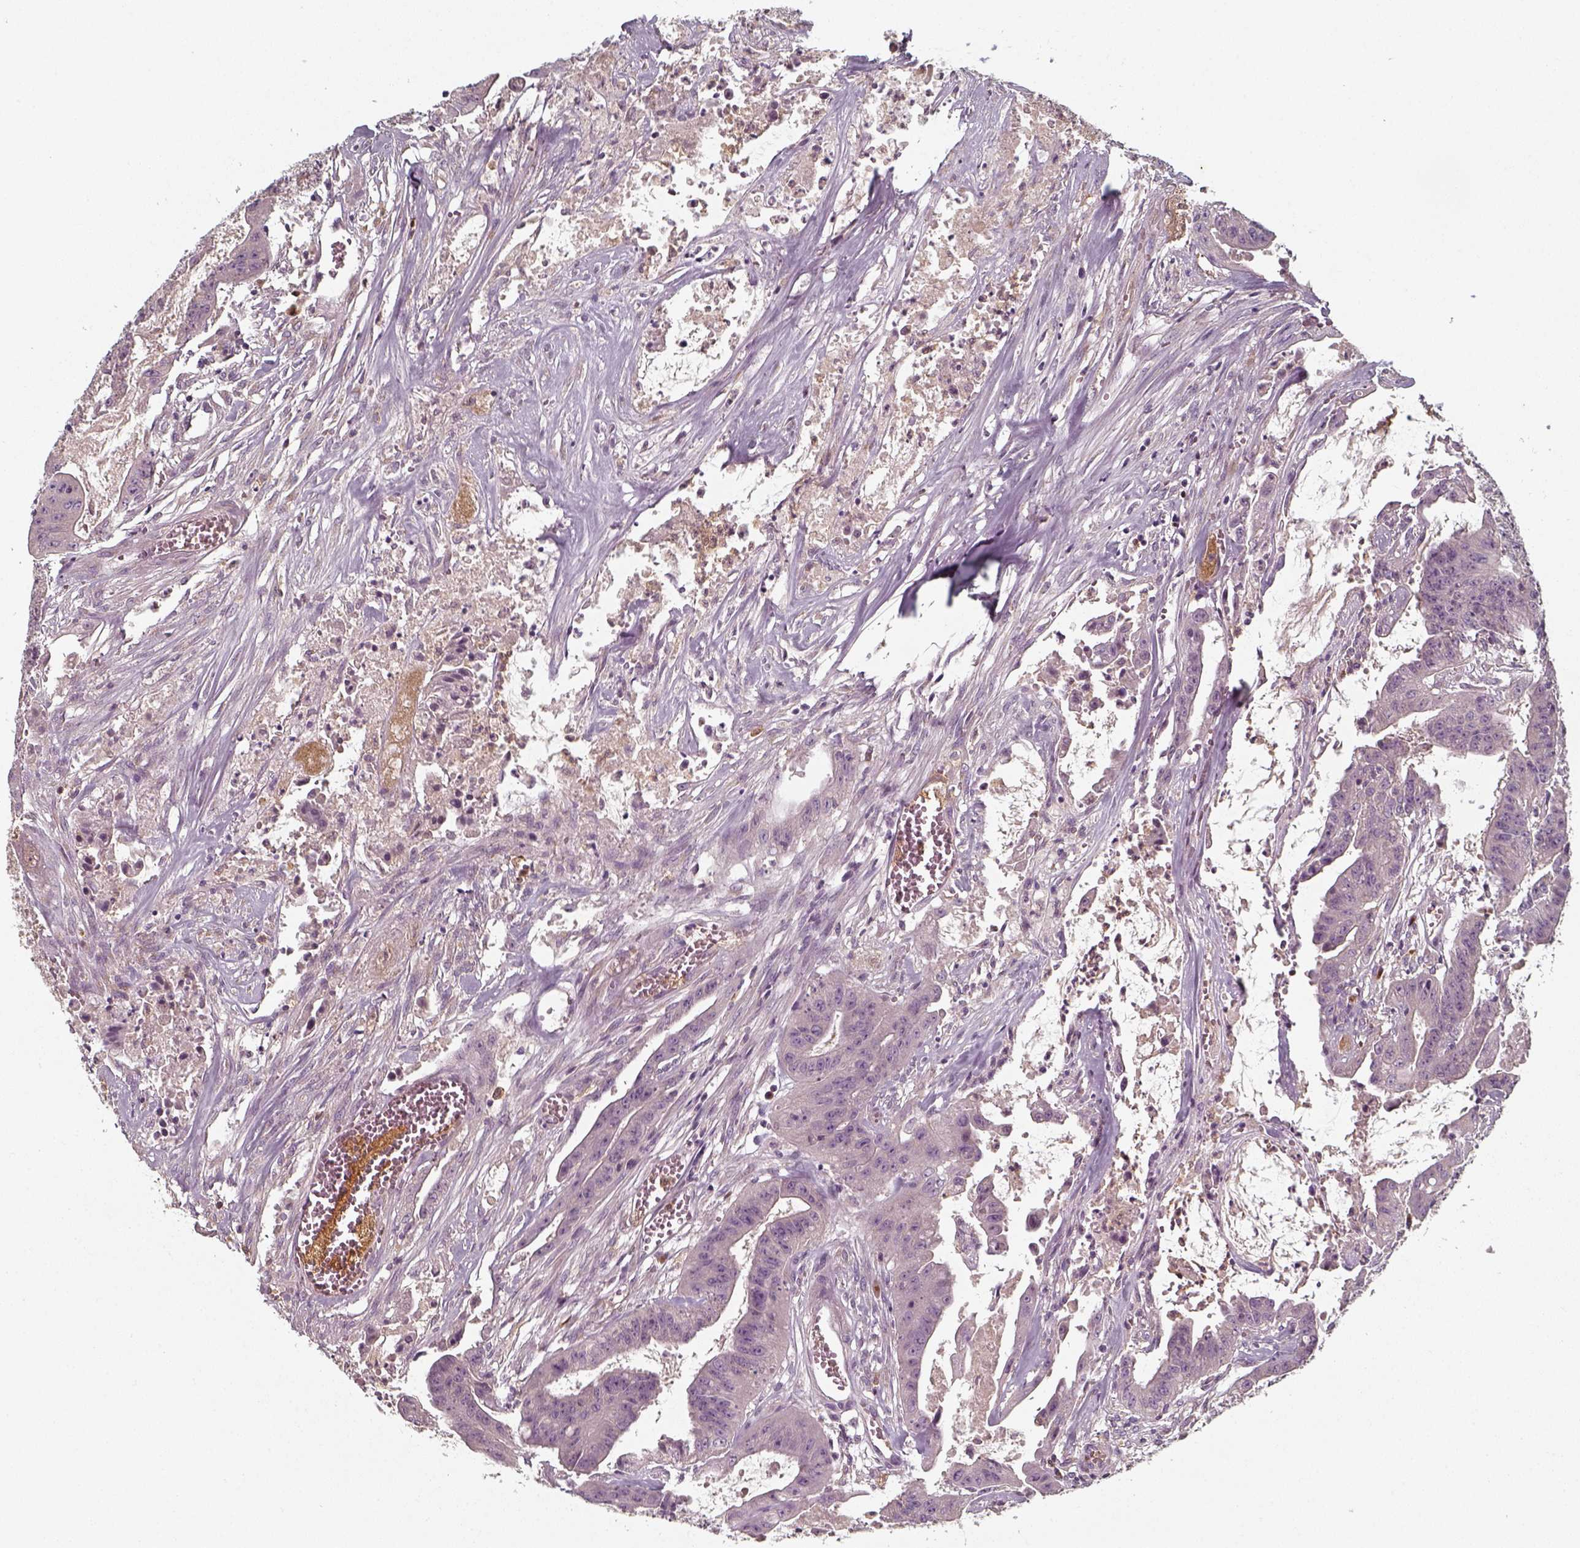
{"staining": {"intensity": "negative", "quantity": "none", "location": "none"}, "tissue": "colorectal cancer", "cell_type": "Tumor cells", "image_type": "cancer", "snomed": [{"axis": "morphology", "description": "Adenocarcinoma, NOS"}, {"axis": "topography", "description": "Colon"}], "caption": "Tumor cells are negative for brown protein staining in colorectal cancer (adenocarcinoma).", "gene": "UNC13D", "patient": {"sex": "male", "age": 33}}